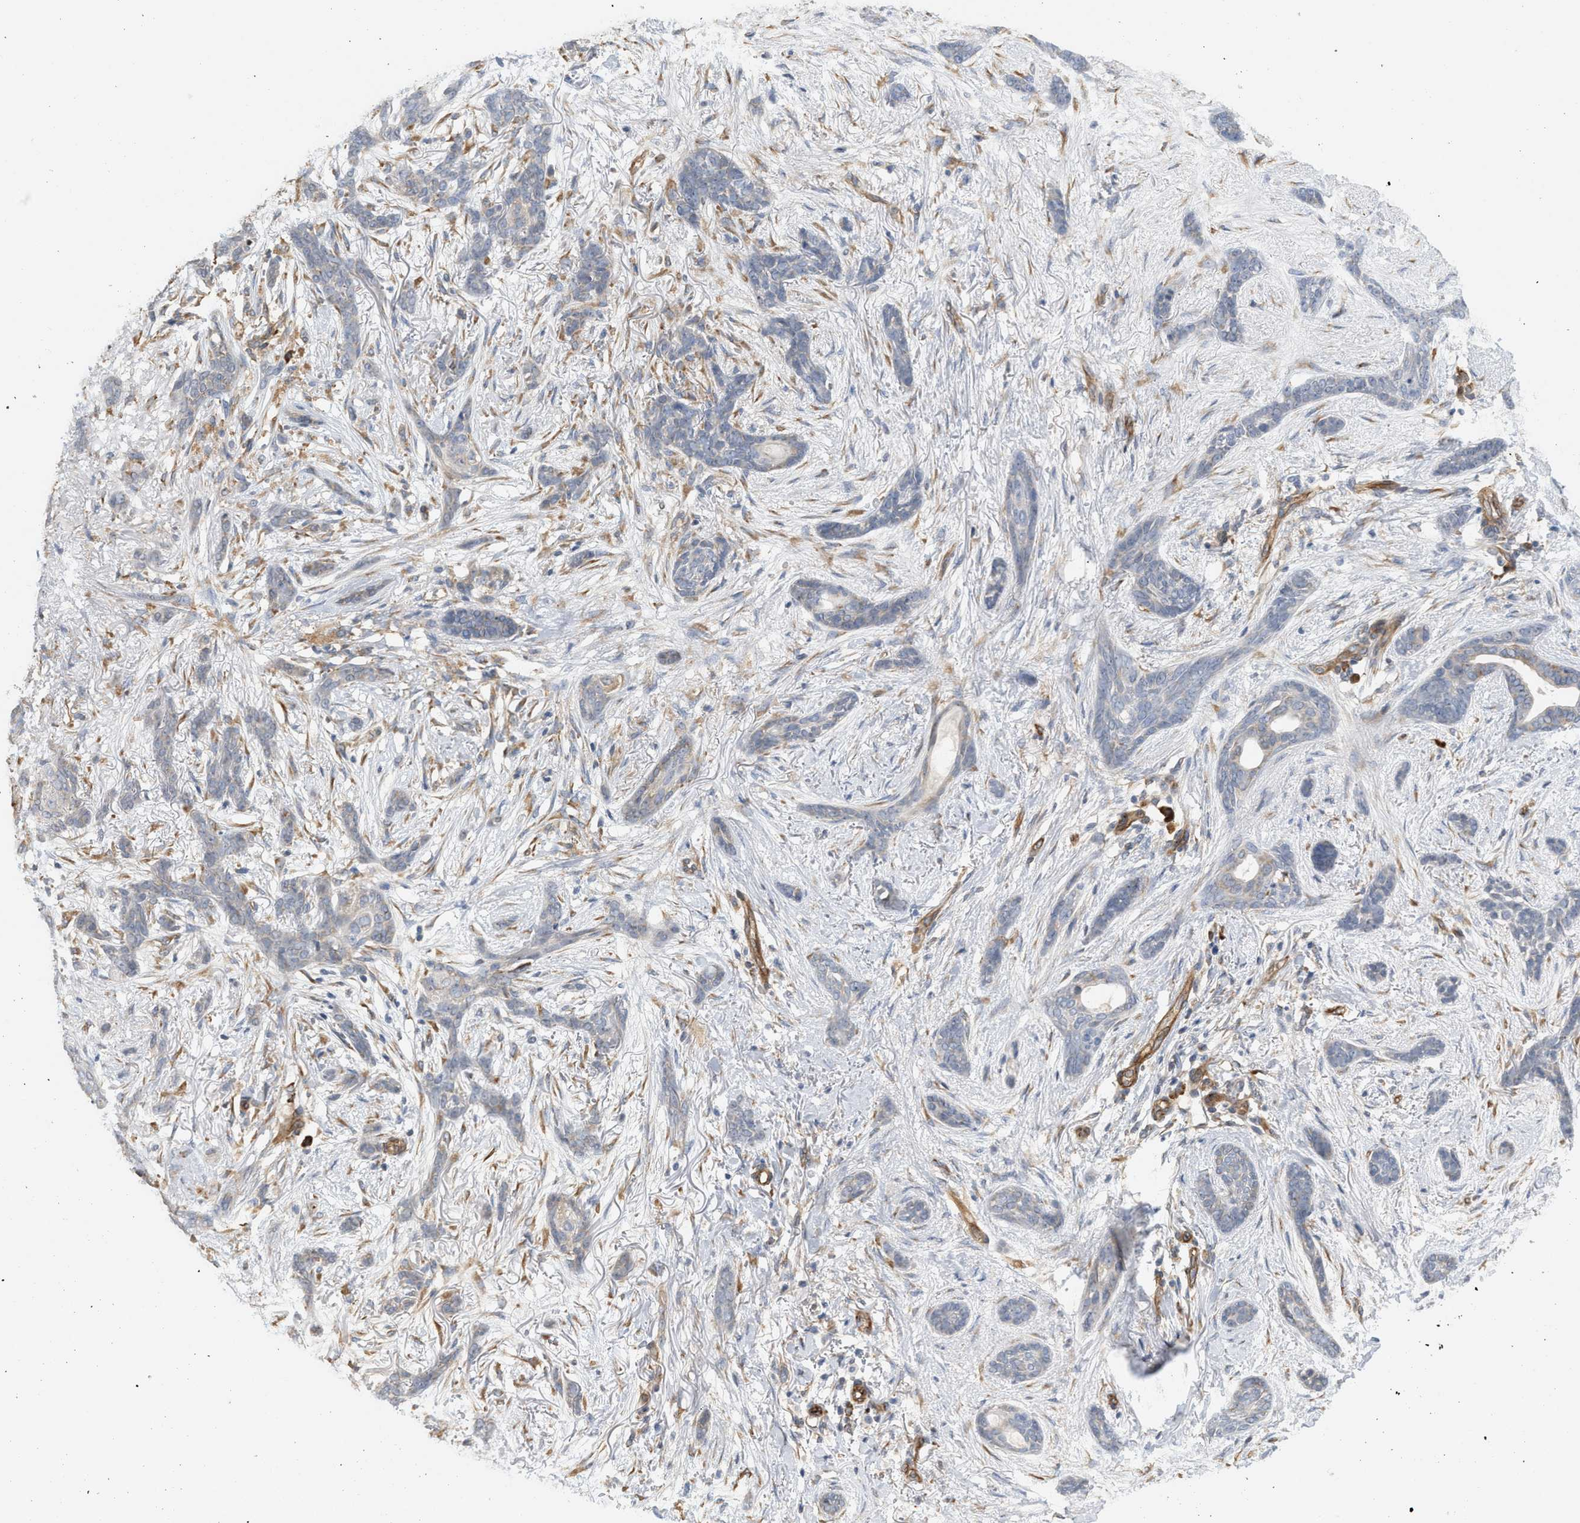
{"staining": {"intensity": "negative", "quantity": "none", "location": "none"}, "tissue": "skin cancer", "cell_type": "Tumor cells", "image_type": "cancer", "snomed": [{"axis": "morphology", "description": "Basal cell carcinoma"}, {"axis": "morphology", "description": "Adnexal tumor, benign"}, {"axis": "topography", "description": "Skin"}], "caption": "Immunohistochemistry micrograph of neoplastic tissue: human basal cell carcinoma (skin) stained with DAB shows no significant protein expression in tumor cells.", "gene": "SVOP", "patient": {"sex": "female", "age": 42}}